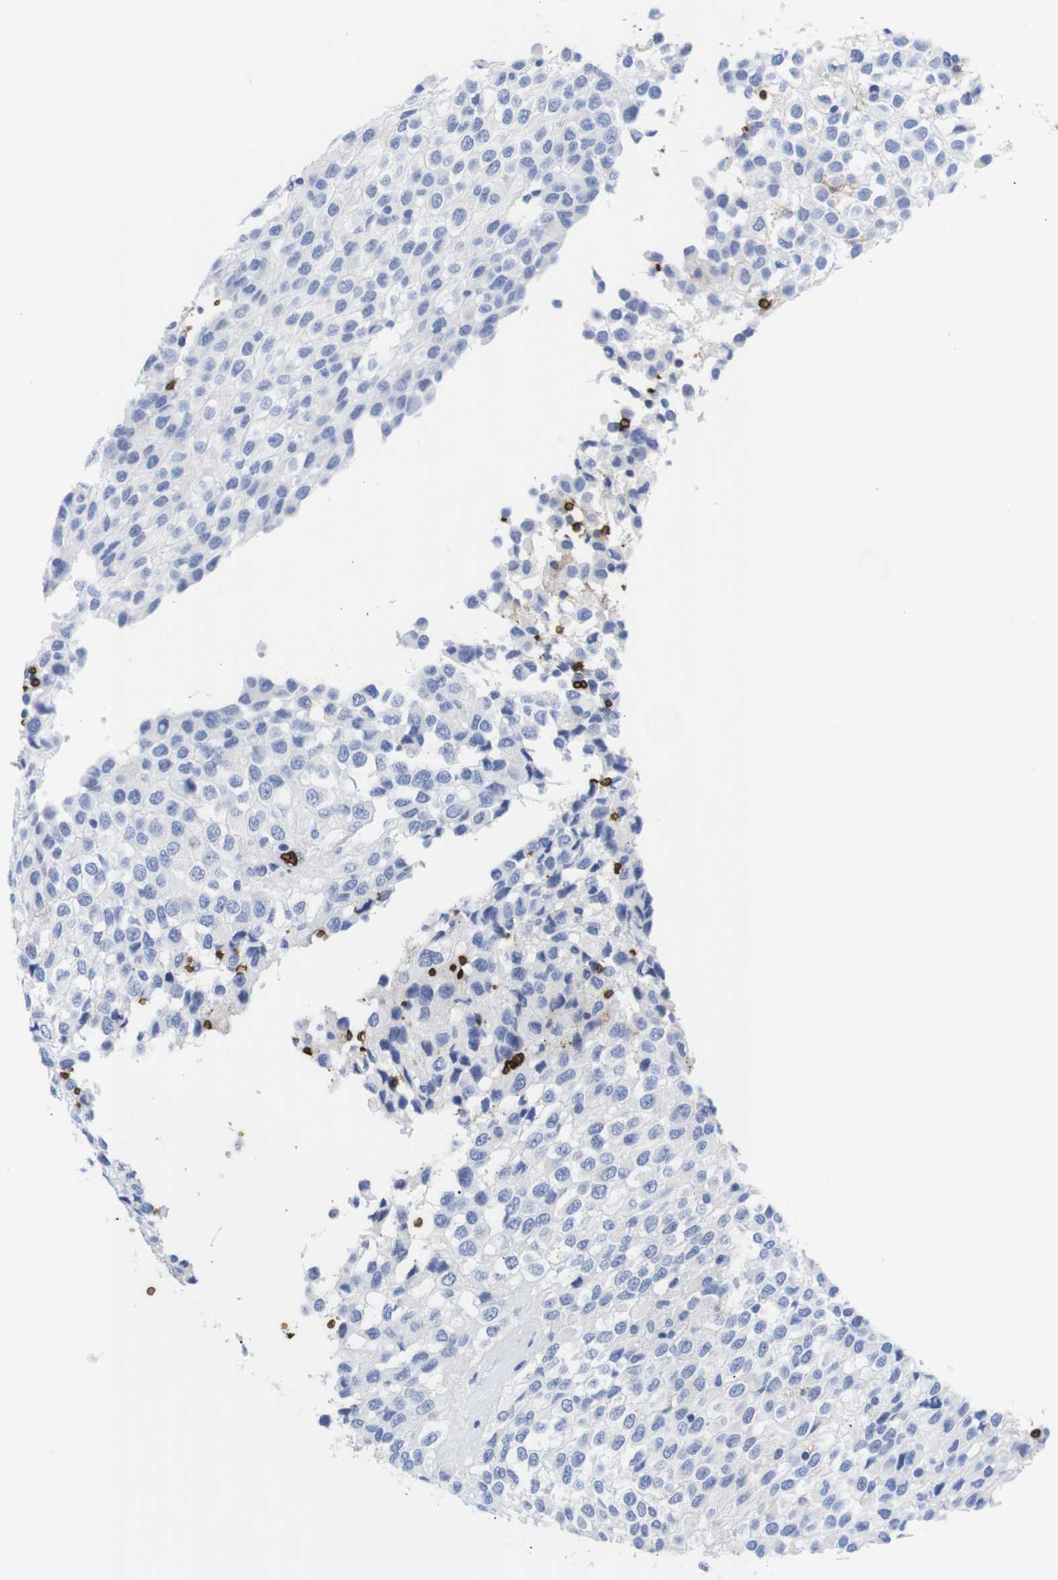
{"staining": {"intensity": "negative", "quantity": "none", "location": "none"}, "tissue": "glioma", "cell_type": "Tumor cells", "image_type": "cancer", "snomed": [{"axis": "morphology", "description": "Glioma, malignant, High grade"}, {"axis": "topography", "description": "Brain"}], "caption": "High power microscopy photomicrograph of an IHC histopathology image of malignant glioma (high-grade), revealing no significant positivity in tumor cells.", "gene": "S1PR2", "patient": {"sex": "male", "age": 32}}